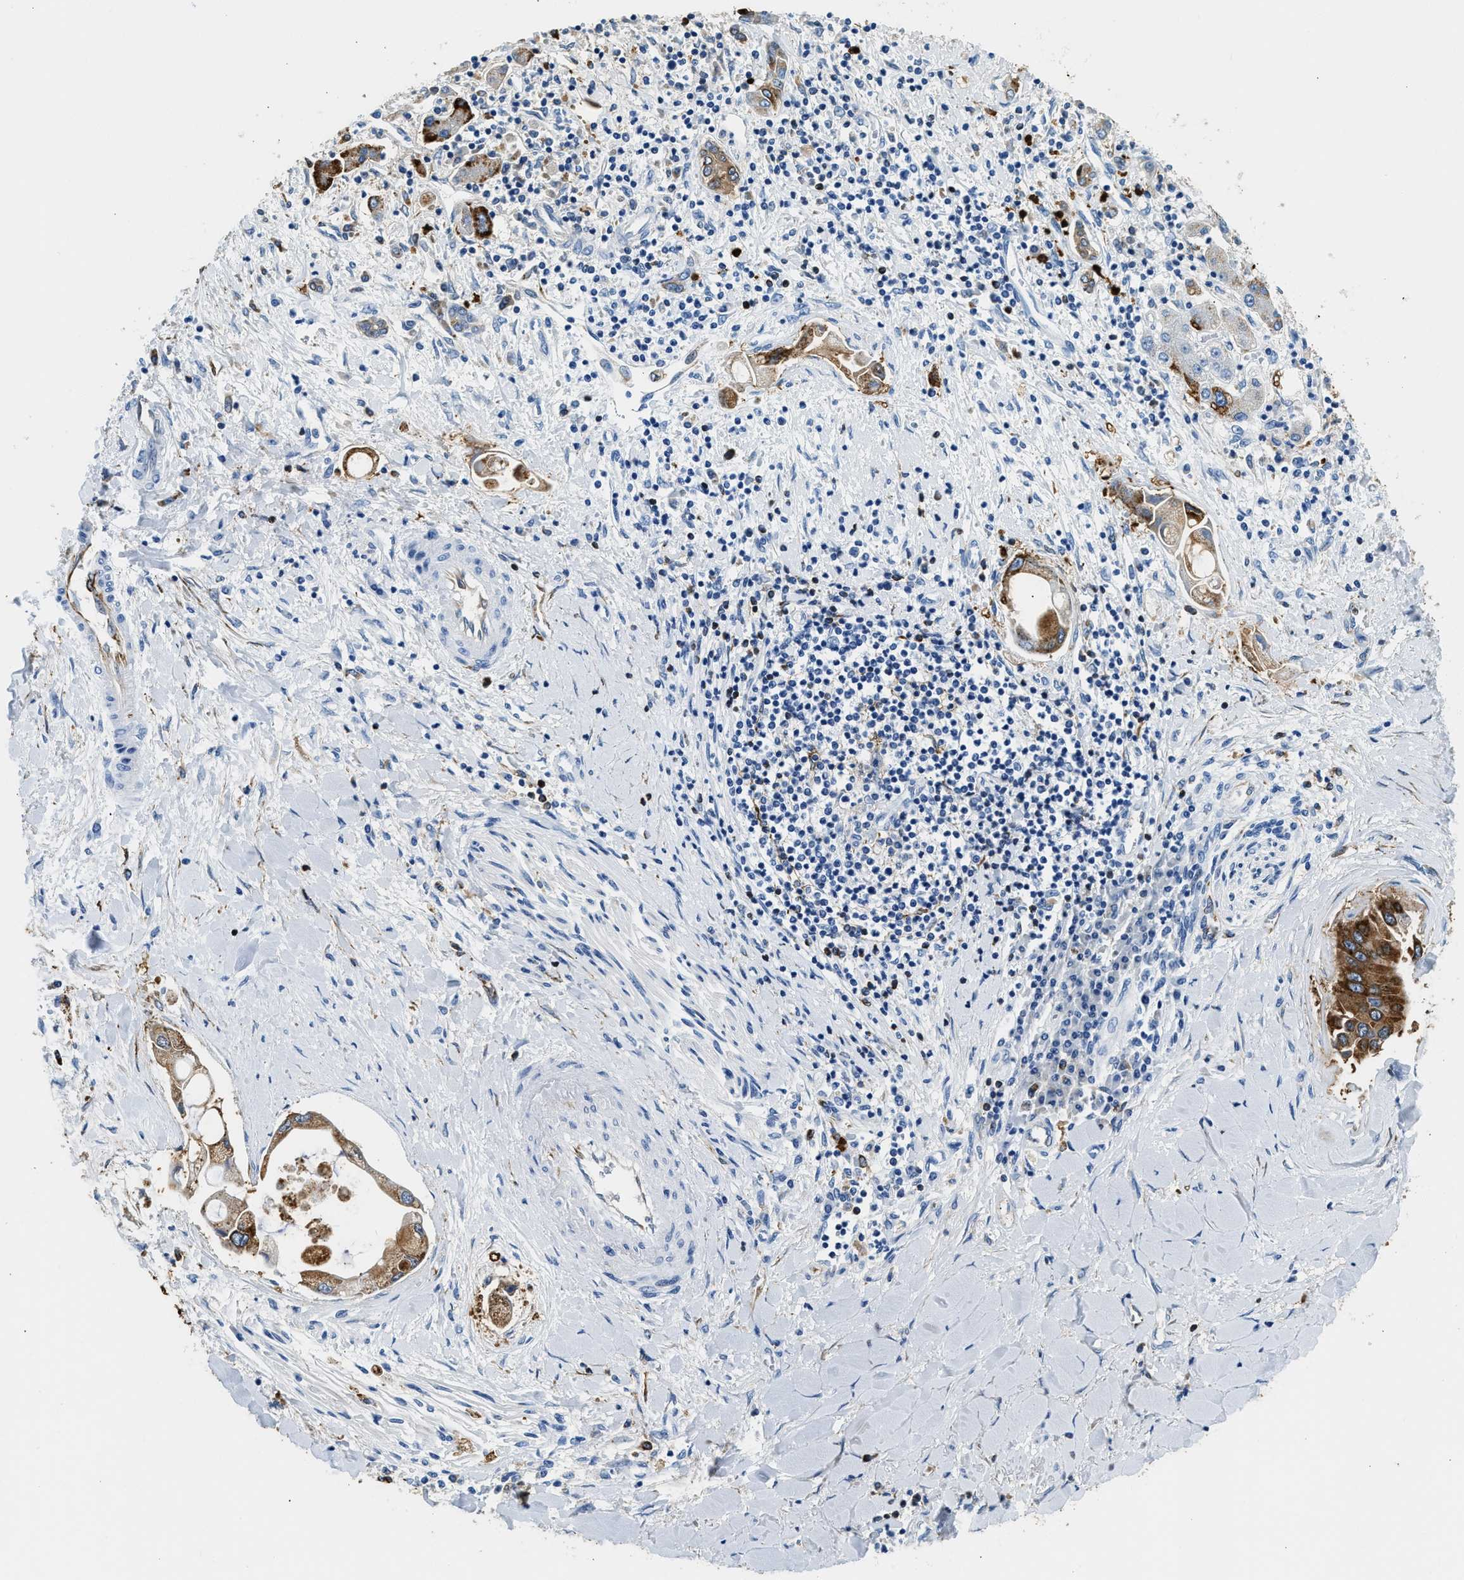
{"staining": {"intensity": "moderate", "quantity": ">75%", "location": "cytoplasmic/membranous"}, "tissue": "liver cancer", "cell_type": "Tumor cells", "image_type": "cancer", "snomed": [{"axis": "morphology", "description": "Cholangiocarcinoma"}, {"axis": "topography", "description": "Liver"}], "caption": "The histopathology image shows a brown stain indicating the presence of a protein in the cytoplasmic/membranous of tumor cells in liver cancer (cholangiocarcinoma).", "gene": "ANXA3", "patient": {"sex": "male", "age": 50}}